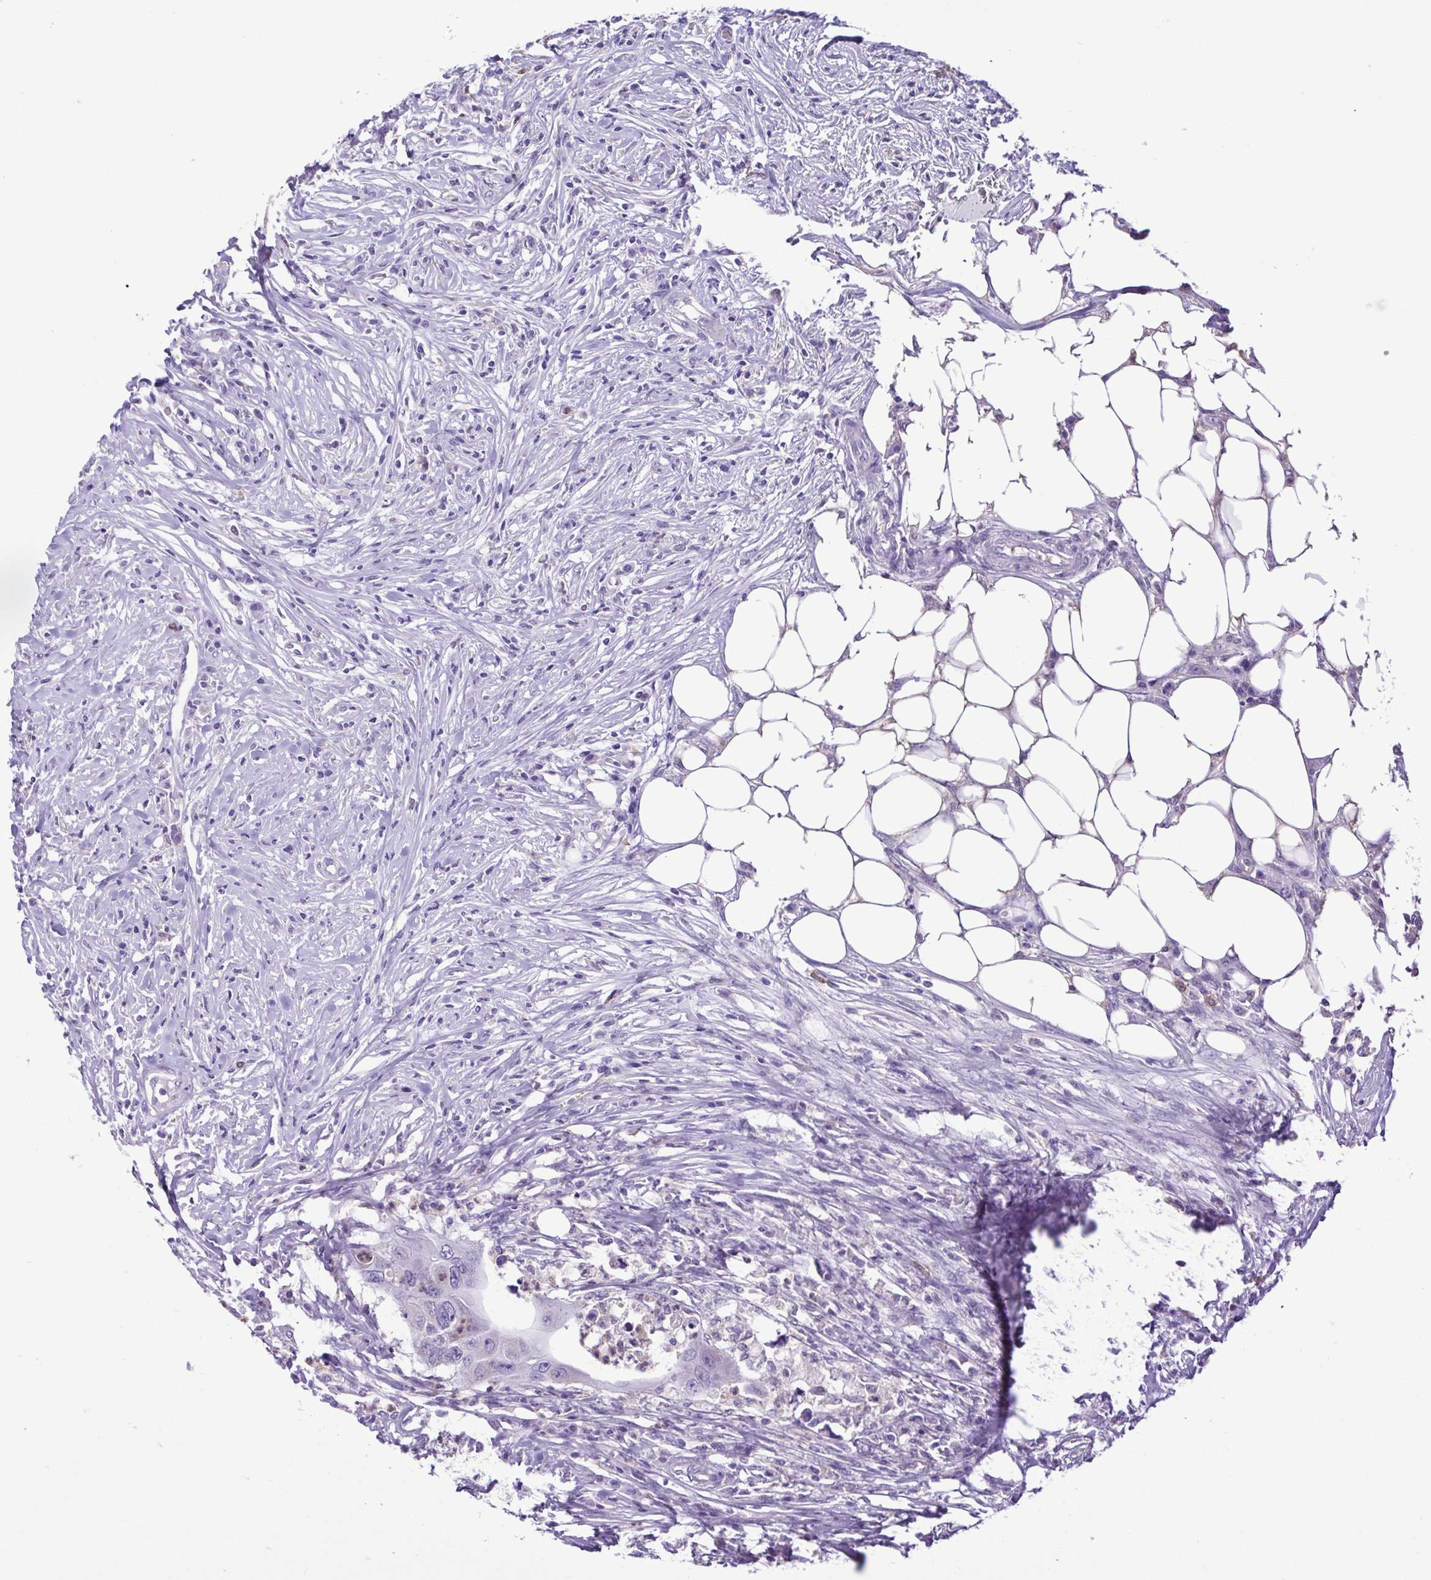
{"staining": {"intensity": "negative", "quantity": "none", "location": "none"}, "tissue": "colorectal cancer", "cell_type": "Tumor cells", "image_type": "cancer", "snomed": [{"axis": "morphology", "description": "Adenocarcinoma, NOS"}, {"axis": "topography", "description": "Colon"}], "caption": "Tumor cells show no significant staining in colorectal cancer. (Immunohistochemistry, brightfield microscopy, high magnification).", "gene": "CBY2", "patient": {"sex": "male", "age": 71}}